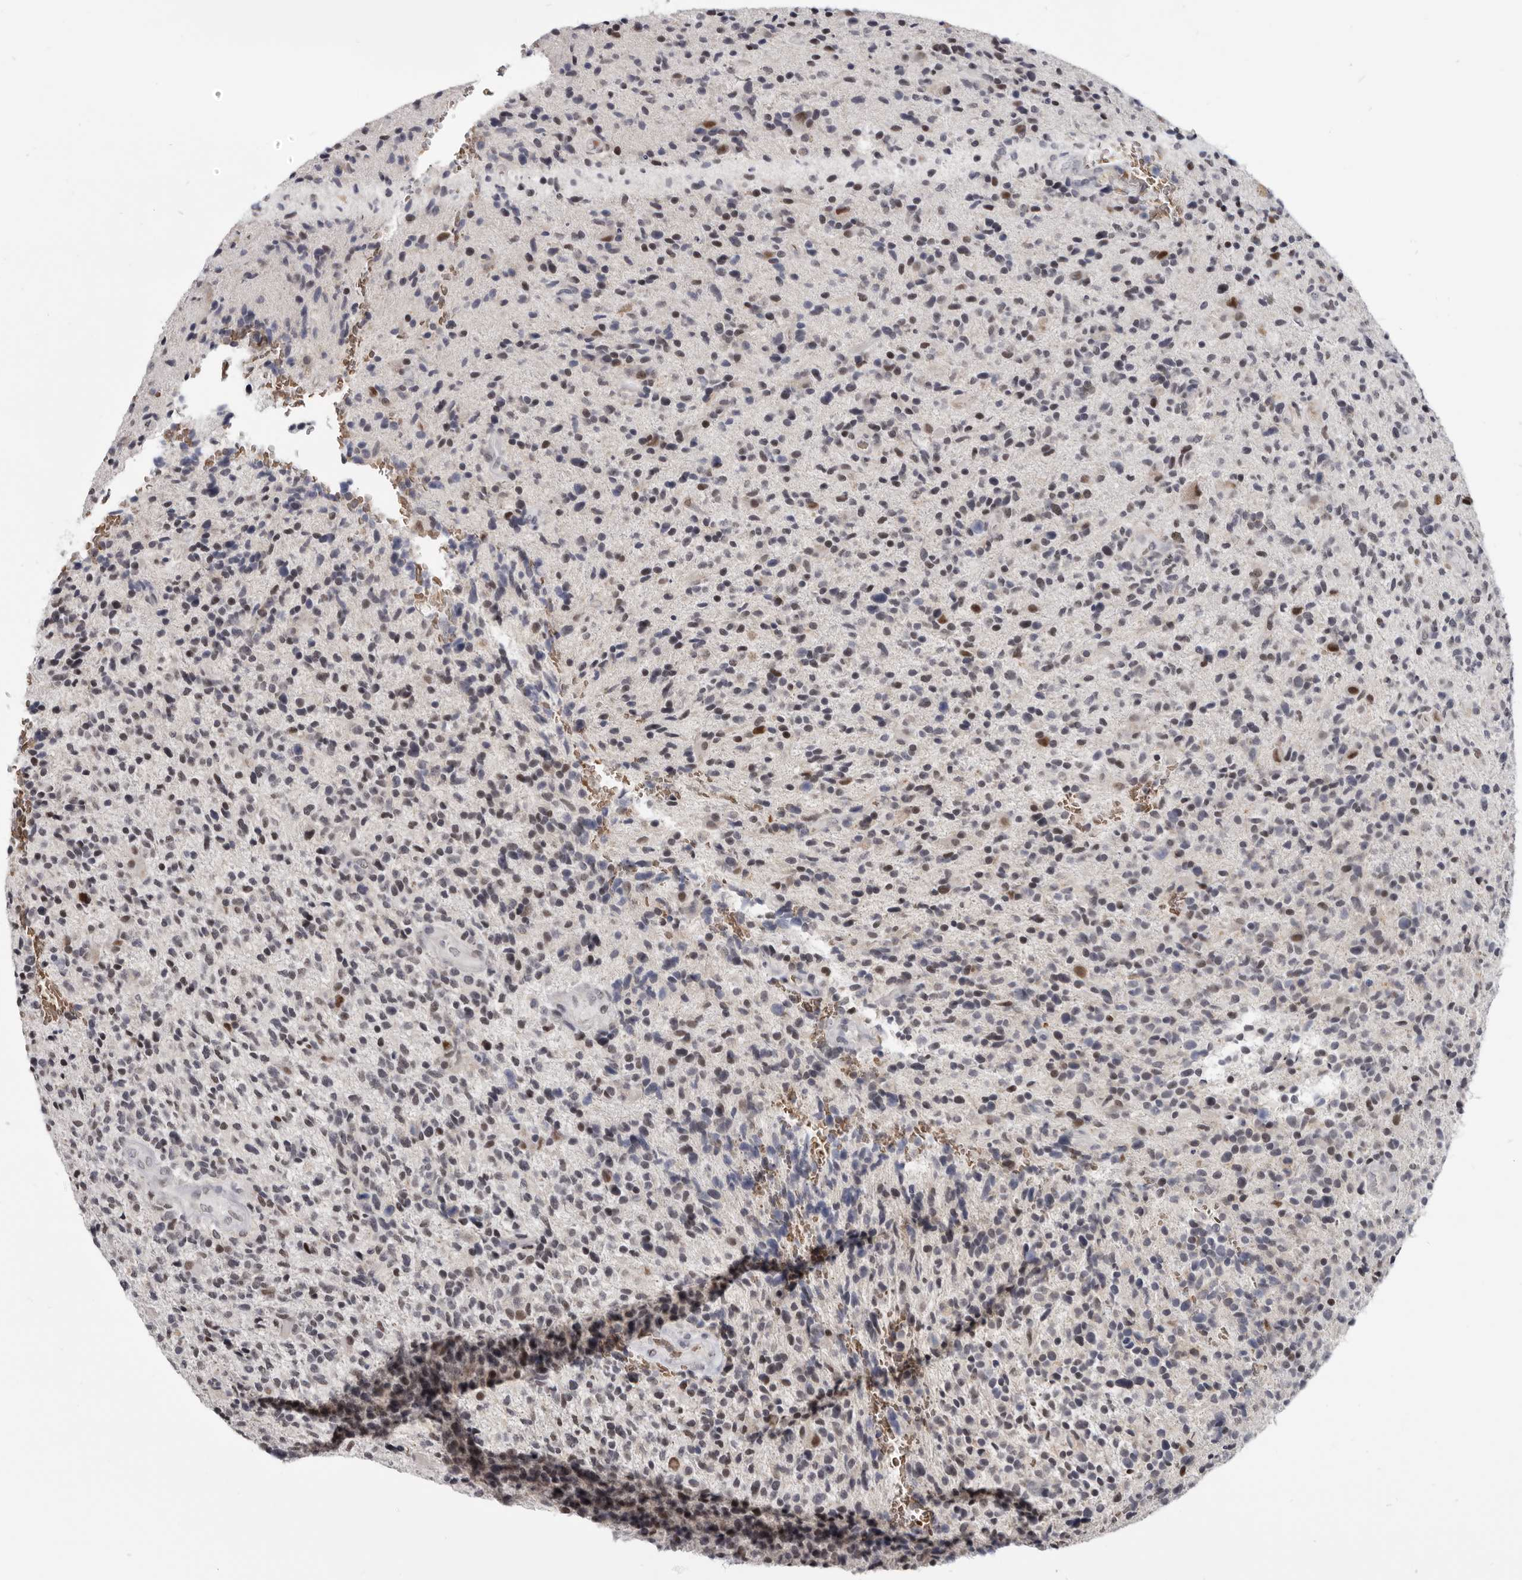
{"staining": {"intensity": "moderate", "quantity": "<25%", "location": "nuclear"}, "tissue": "glioma", "cell_type": "Tumor cells", "image_type": "cancer", "snomed": [{"axis": "morphology", "description": "Glioma, malignant, High grade"}, {"axis": "topography", "description": "Brain"}], "caption": "IHC staining of malignant glioma (high-grade), which displays low levels of moderate nuclear expression in about <25% of tumor cells indicating moderate nuclear protein expression. The staining was performed using DAB (3,3'-diaminobenzidine) (brown) for protein detection and nuclei were counterstained in hematoxylin (blue).", "gene": "CGN", "patient": {"sex": "male", "age": 72}}